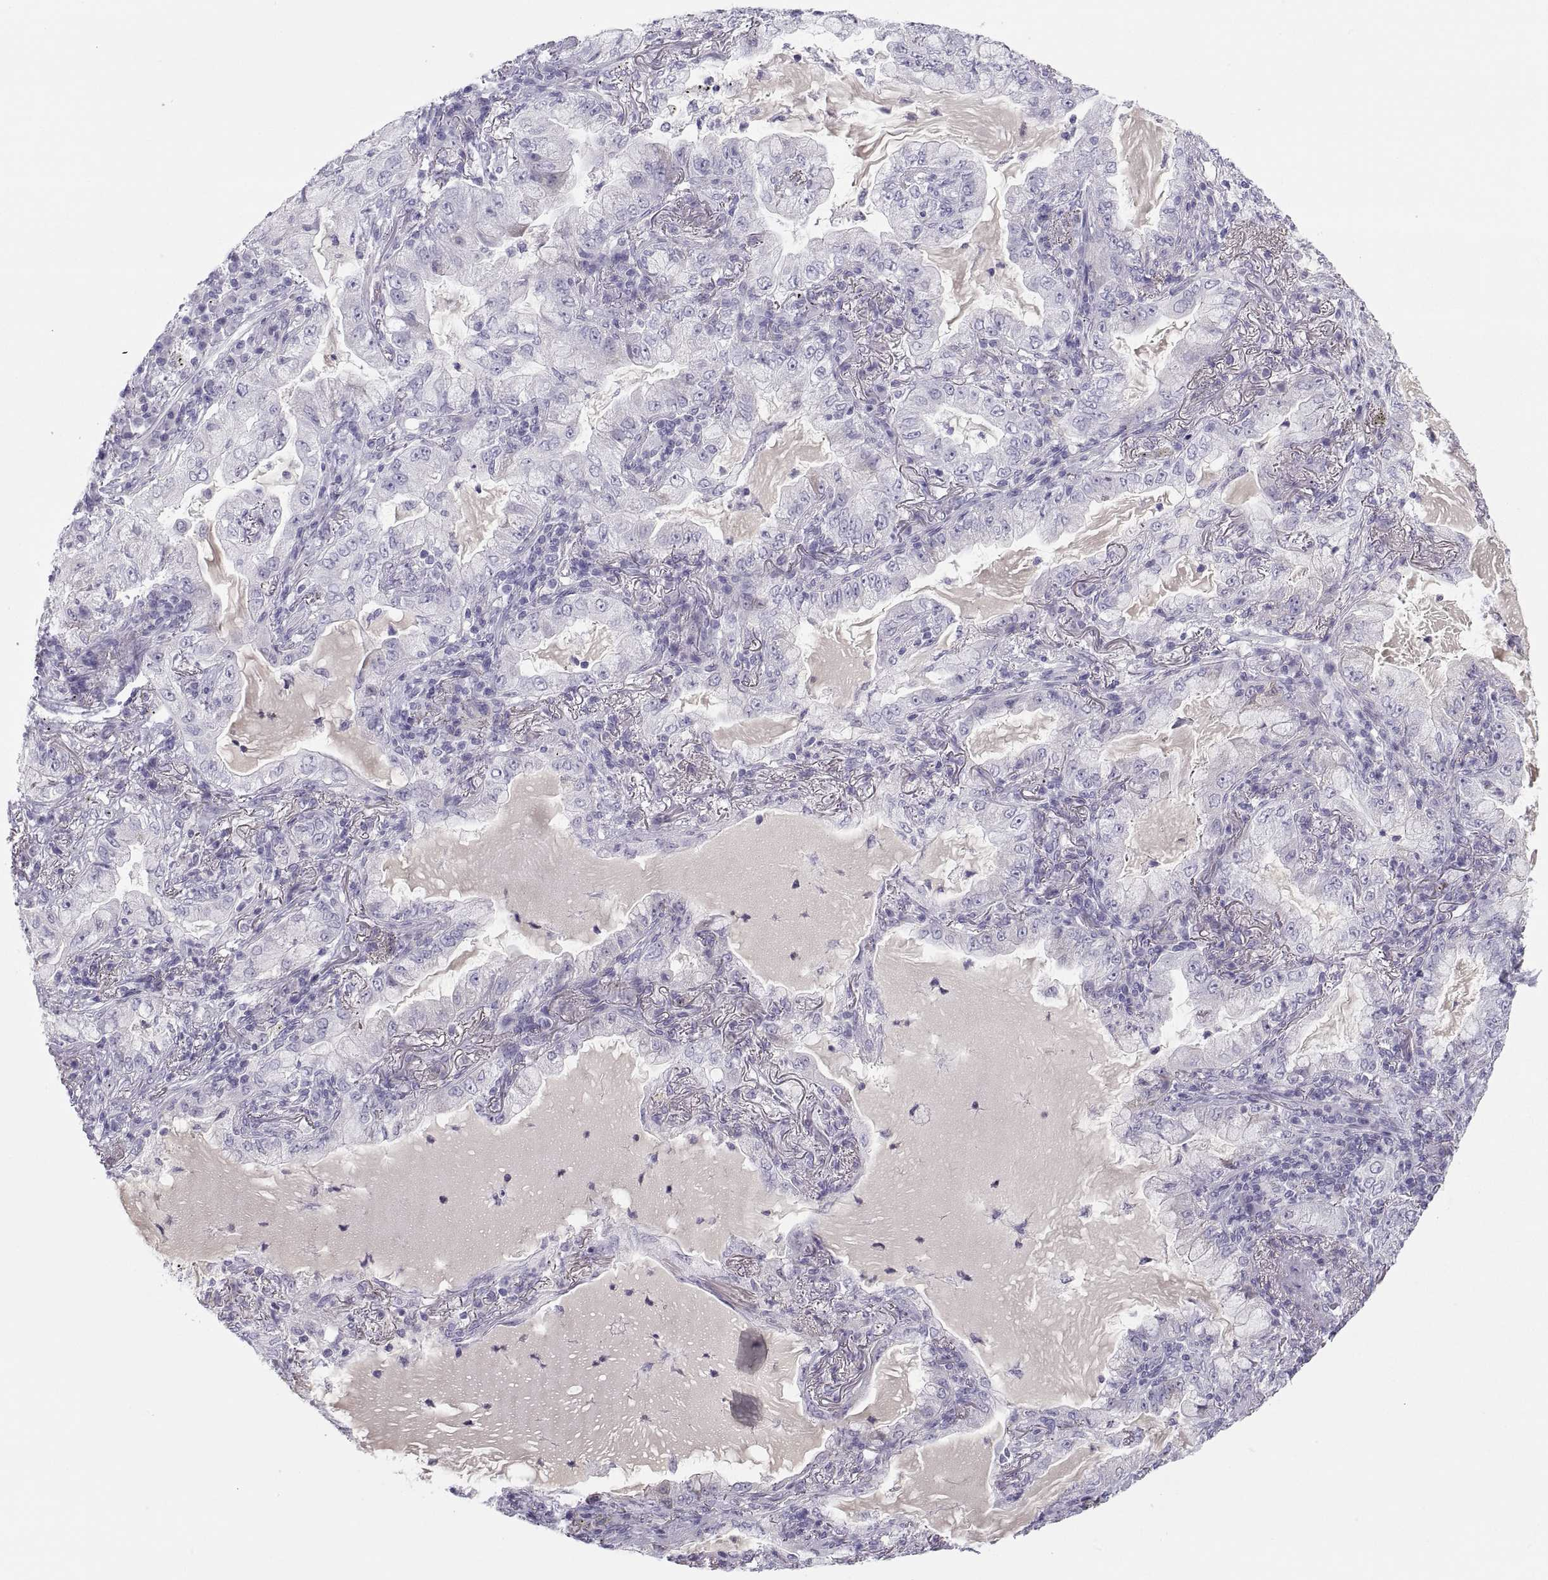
{"staining": {"intensity": "negative", "quantity": "none", "location": "none"}, "tissue": "lung cancer", "cell_type": "Tumor cells", "image_type": "cancer", "snomed": [{"axis": "morphology", "description": "Adenocarcinoma, NOS"}, {"axis": "topography", "description": "Lung"}], "caption": "The image exhibits no staining of tumor cells in adenocarcinoma (lung).", "gene": "MAGEB2", "patient": {"sex": "female", "age": 73}}